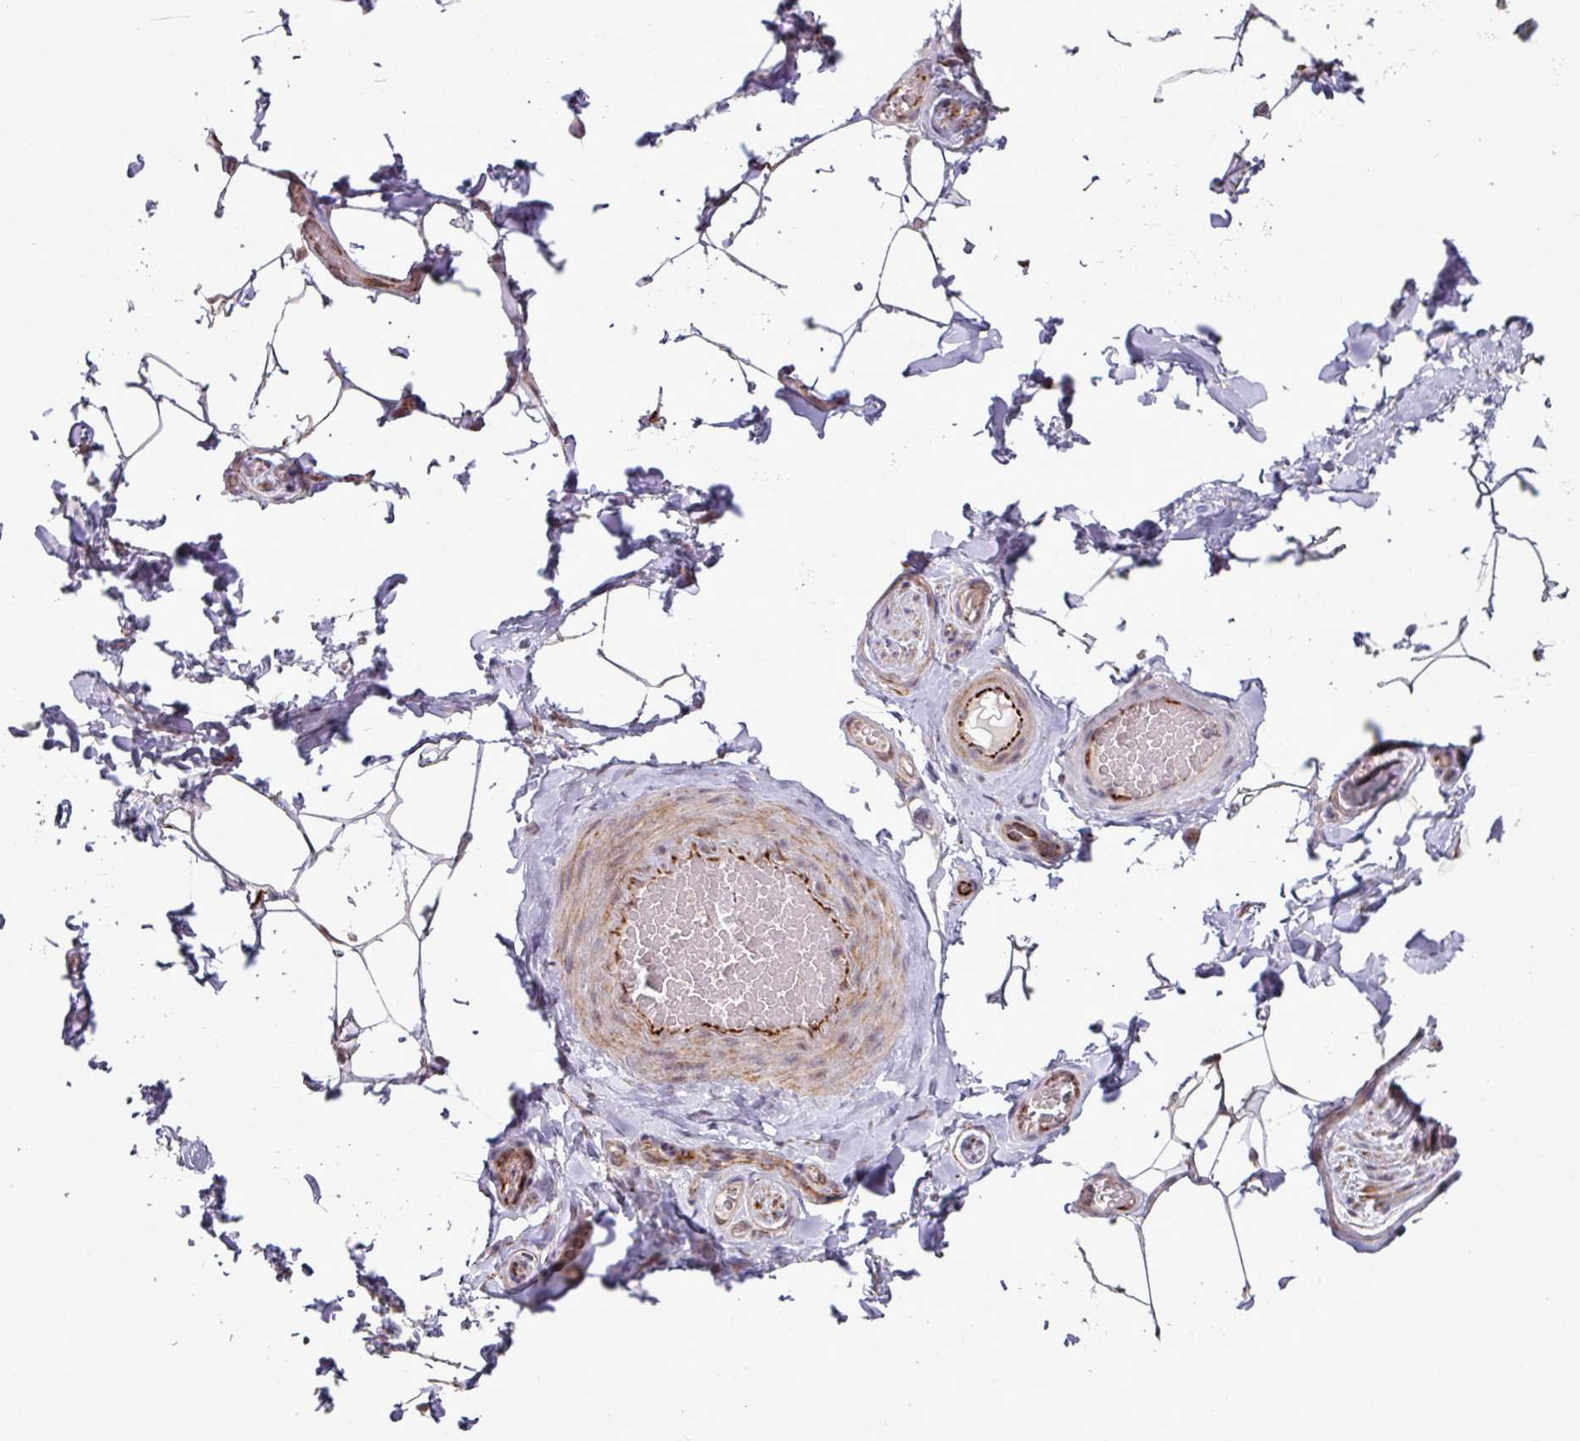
{"staining": {"intensity": "negative", "quantity": "none", "location": "none"}, "tissue": "adipose tissue", "cell_type": "Adipocytes", "image_type": "normal", "snomed": [{"axis": "morphology", "description": "Normal tissue, NOS"}, {"axis": "topography", "description": "Vascular tissue"}, {"axis": "topography", "description": "Peripheral nerve tissue"}], "caption": "This is an immunohistochemistry (IHC) image of benign adipose tissue. There is no expression in adipocytes.", "gene": "ZC2HC1C", "patient": {"sex": "male", "age": 41}}